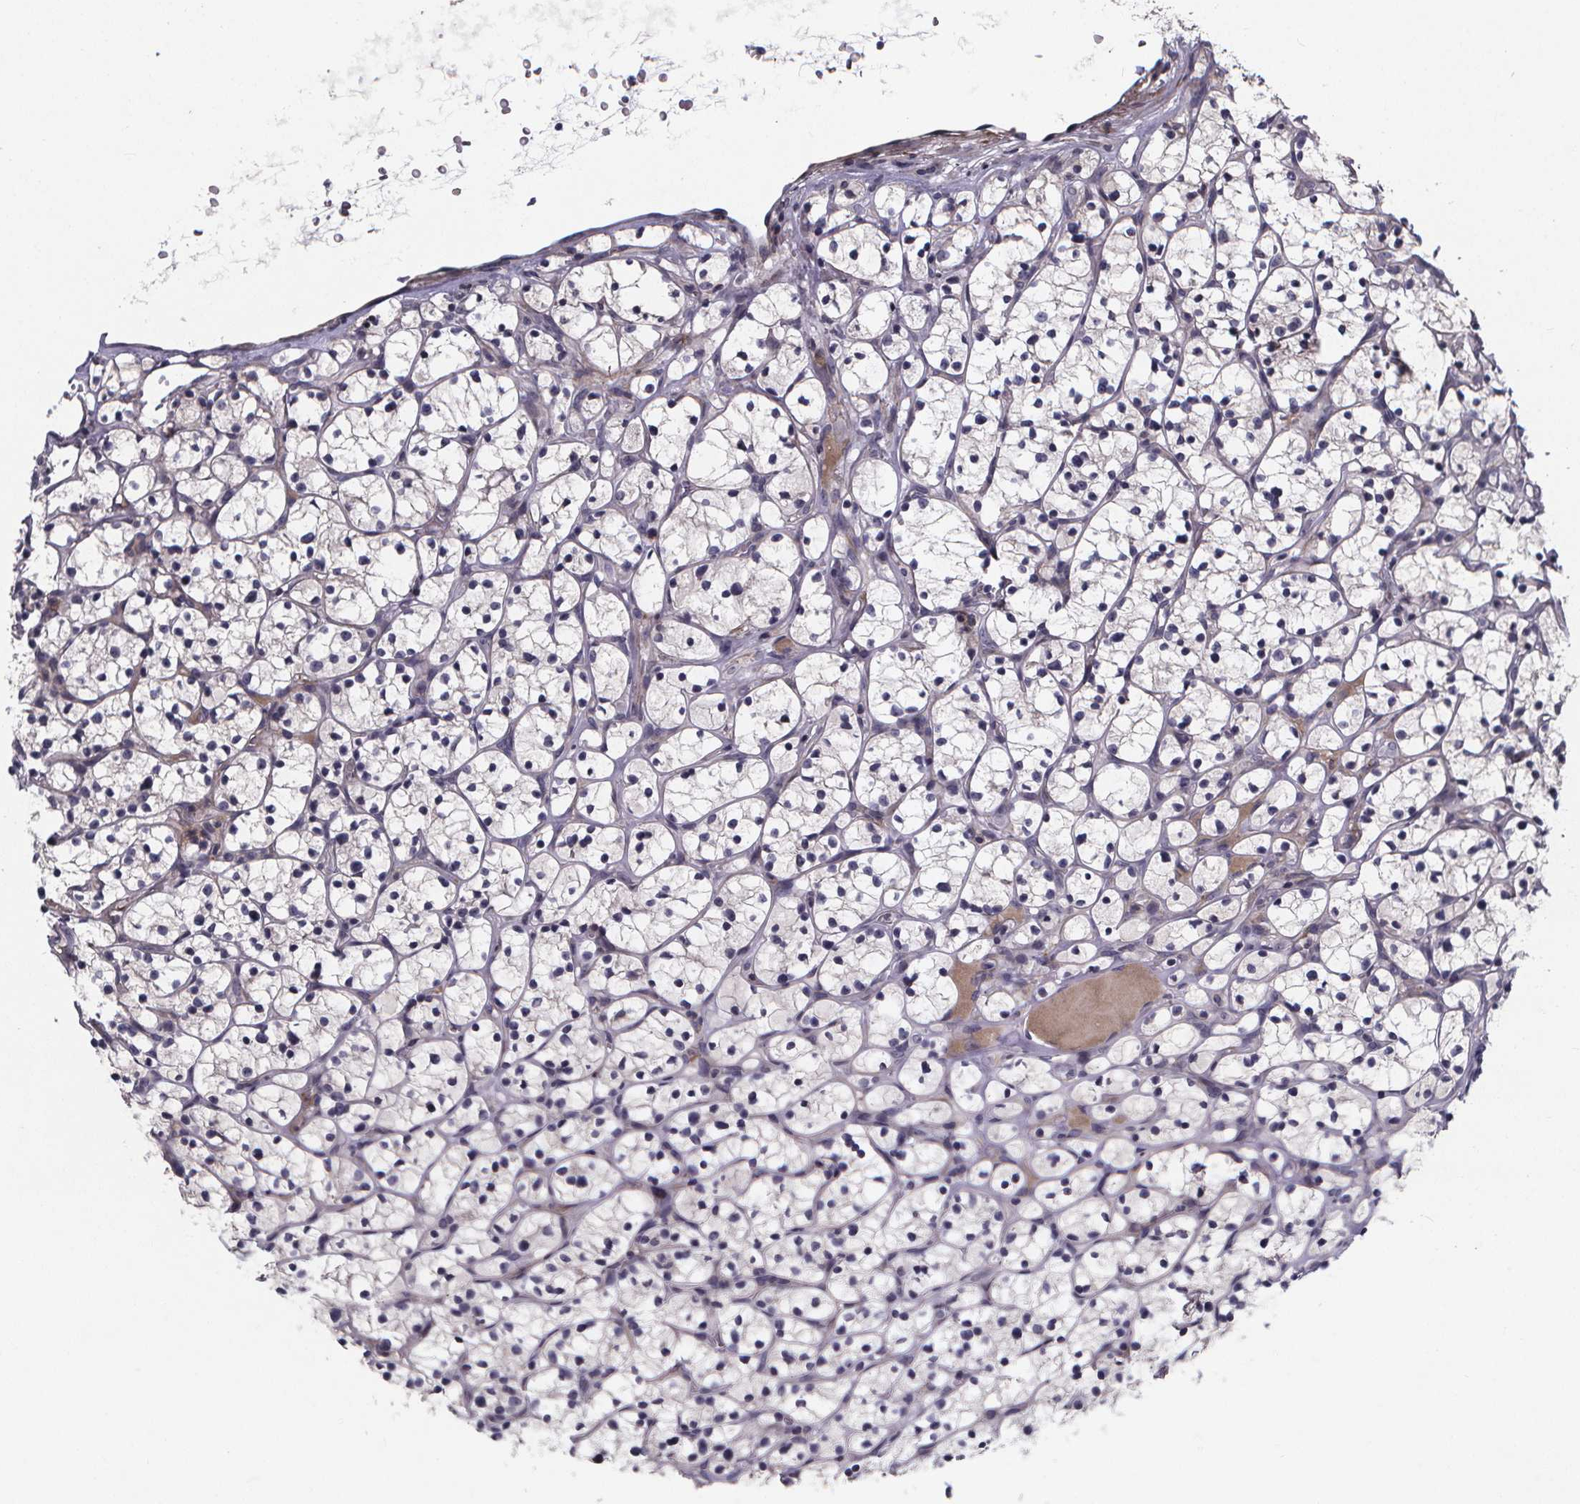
{"staining": {"intensity": "negative", "quantity": "none", "location": "none"}, "tissue": "renal cancer", "cell_type": "Tumor cells", "image_type": "cancer", "snomed": [{"axis": "morphology", "description": "Adenocarcinoma, NOS"}, {"axis": "topography", "description": "Kidney"}], "caption": "There is no significant positivity in tumor cells of adenocarcinoma (renal). (DAB IHC, high magnification).", "gene": "FBXW2", "patient": {"sex": "female", "age": 64}}